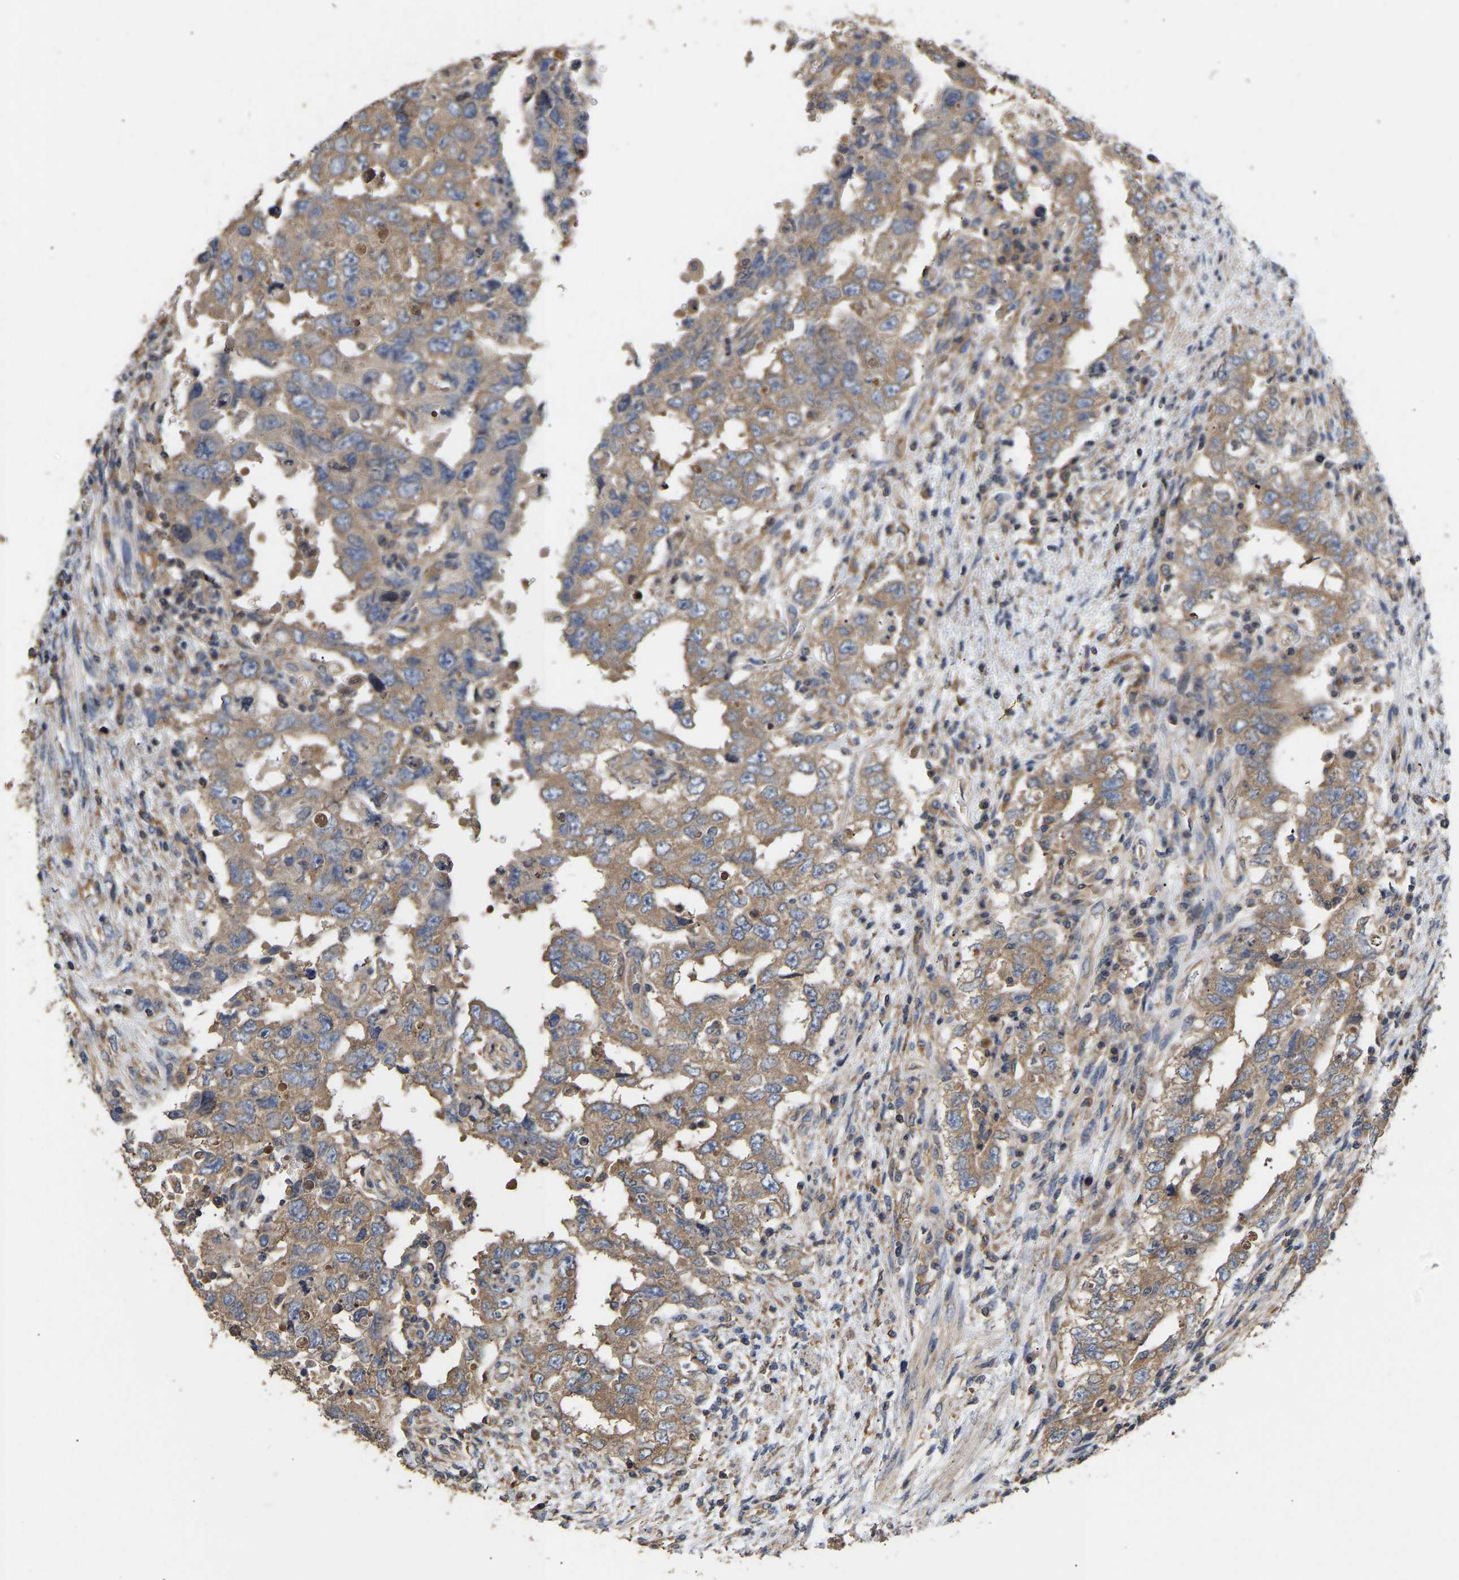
{"staining": {"intensity": "moderate", "quantity": ">75%", "location": "cytoplasmic/membranous"}, "tissue": "testis cancer", "cell_type": "Tumor cells", "image_type": "cancer", "snomed": [{"axis": "morphology", "description": "Carcinoma, Embryonal, NOS"}, {"axis": "topography", "description": "Testis"}], "caption": "The immunohistochemical stain highlights moderate cytoplasmic/membranous positivity in tumor cells of testis cancer tissue. (DAB (3,3'-diaminobenzidine) IHC, brown staining for protein, blue staining for nuclei).", "gene": "AIMP2", "patient": {"sex": "male", "age": 26}}